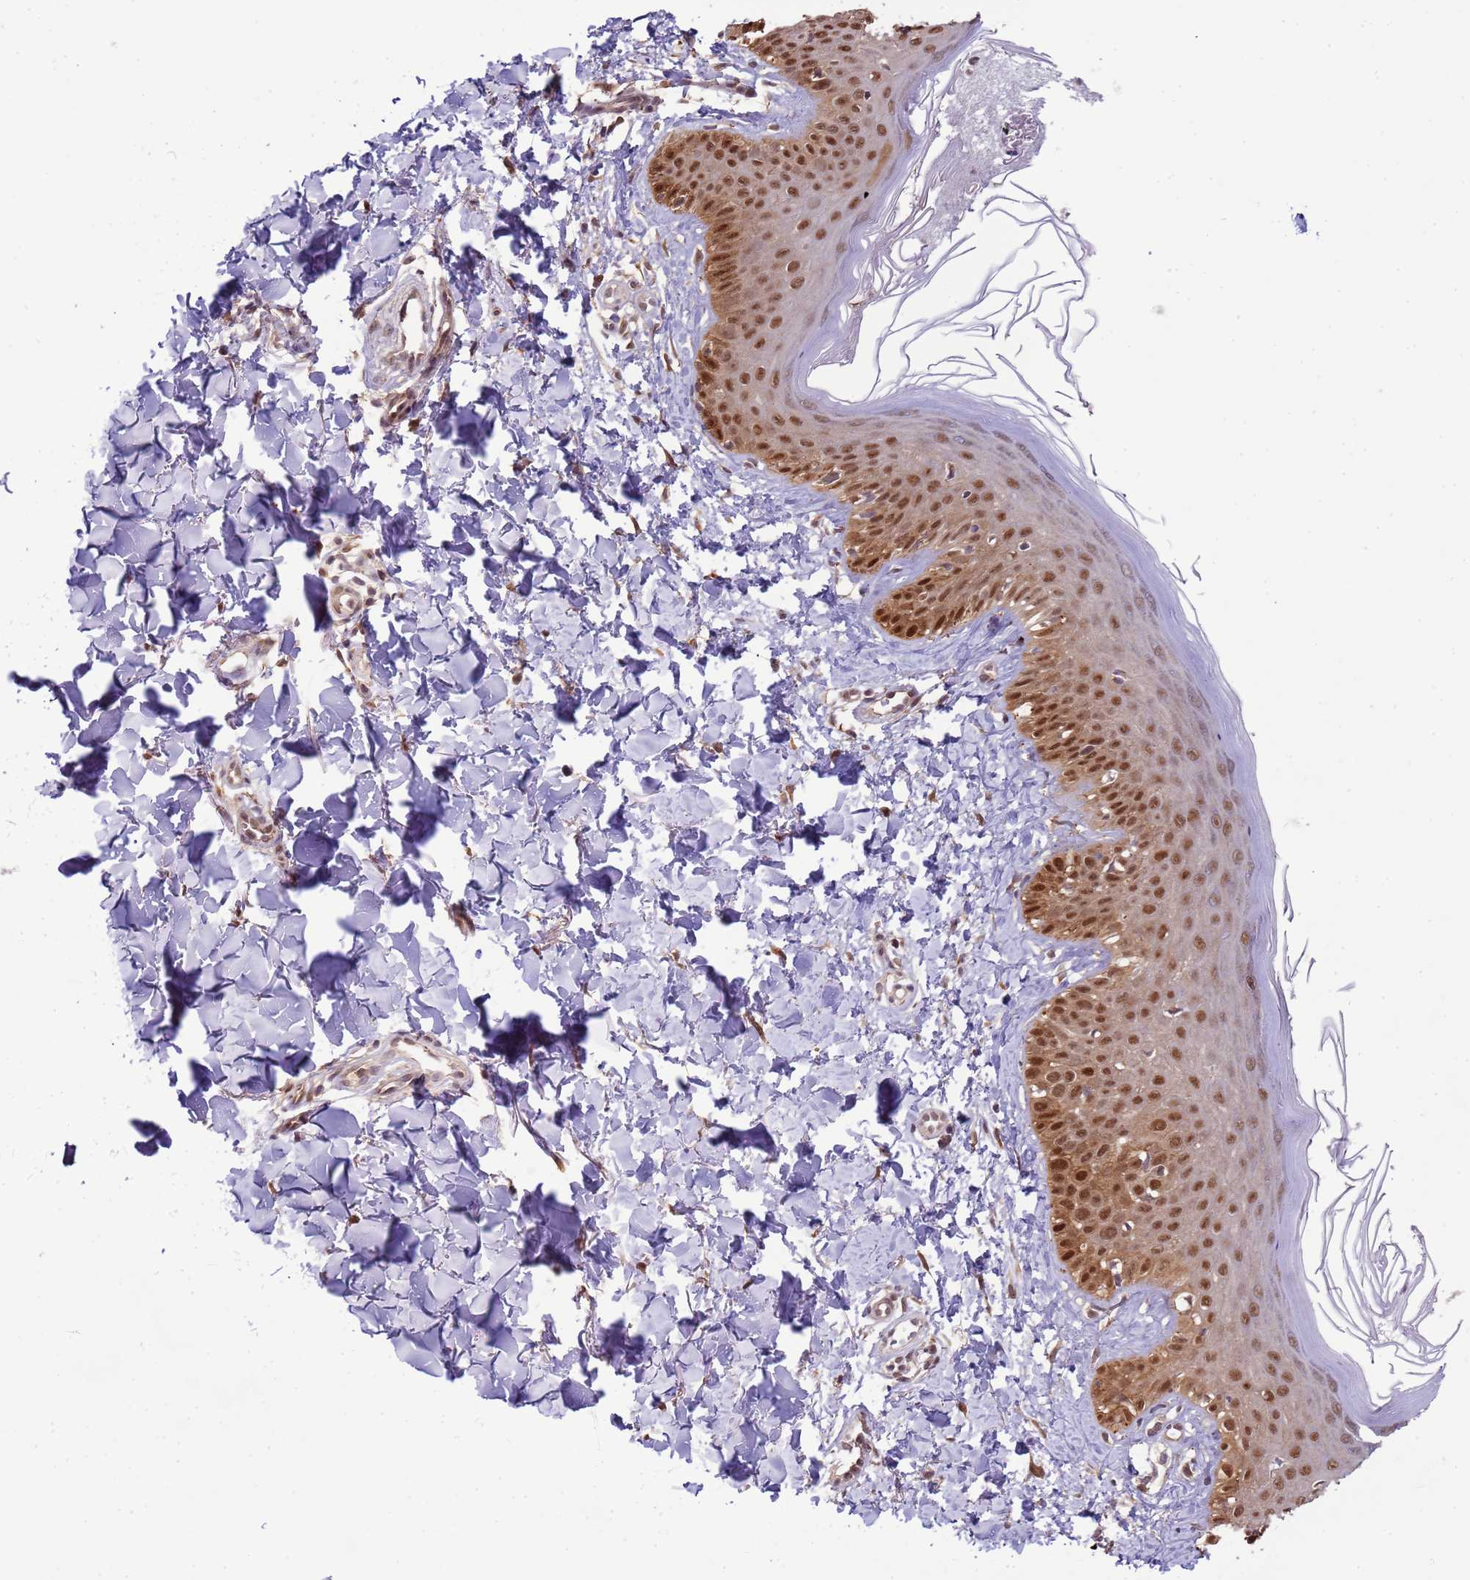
{"staining": {"intensity": "moderate", "quantity": ">75%", "location": "cytoplasmic/membranous,nuclear"}, "tissue": "skin", "cell_type": "Fibroblasts", "image_type": "normal", "snomed": [{"axis": "morphology", "description": "Normal tissue, NOS"}, {"axis": "topography", "description": "Skin"}], "caption": "Normal skin reveals moderate cytoplasmic/membranous,nuclear expression in approximately >75% of fibroblasts.", "gene": "ZBTB5", "patient": {"sex": "male", "age": 52}}